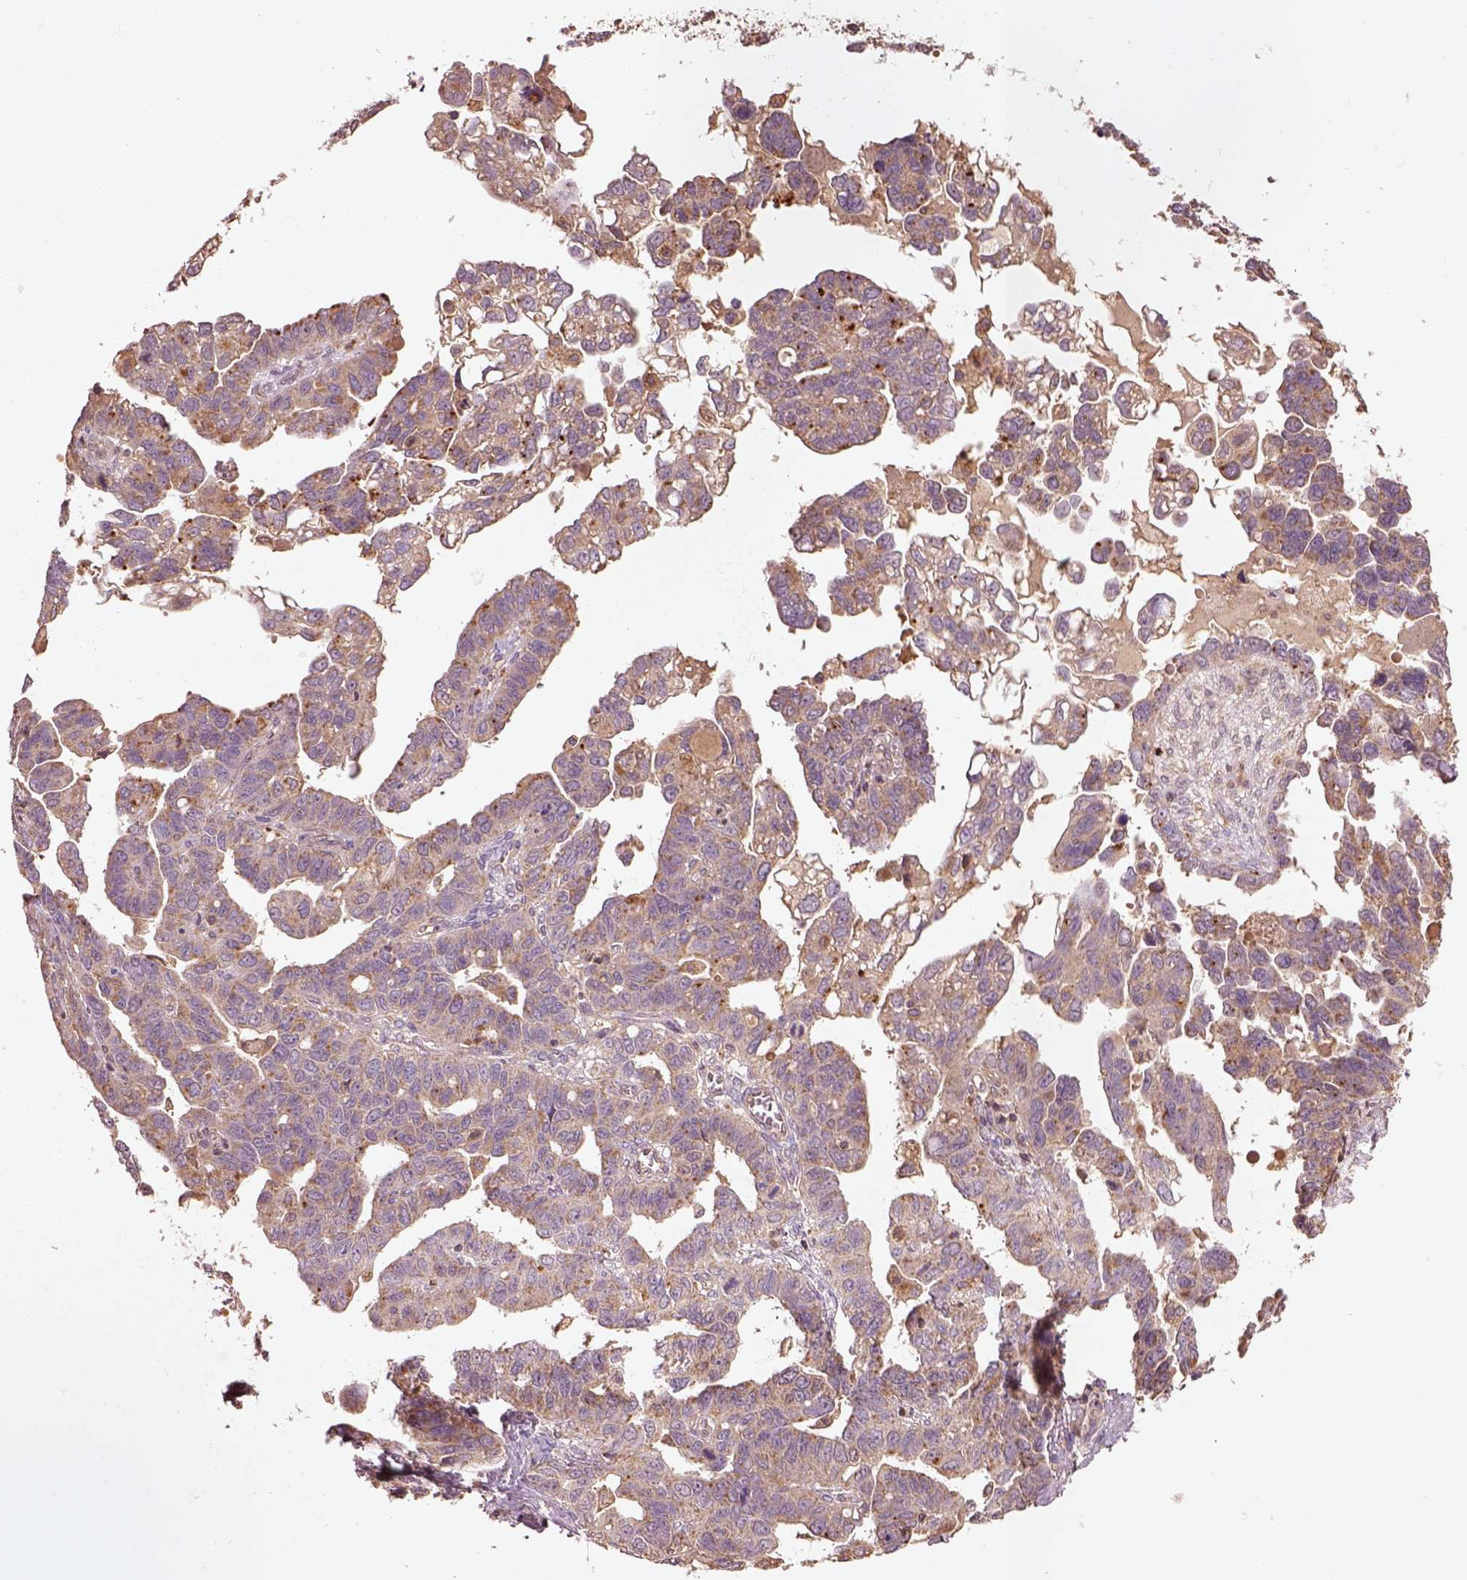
{"staining": {"intensity": "moderate", "quantity": "<25%", "location": "cytoplasmic/membranous"}, "tissue": "ovarian cancer", "cell_type": "Tumor cells", "image_type": "cancer", "snomed": [{"axis": "morphology", "description": "Cystadenocarcinoma, serous, NOS"}, {"axis": "topography", "description": "Ovary"}], "caption": "Immunohistochemical staining of ovarian serous cystadenocarcinoma shows moderate cytoplasmic/membranous protein staining in approximately <25% of tumor cells.", "gene": "TRADD", "patient": {"sex": "female", "age": 69}}